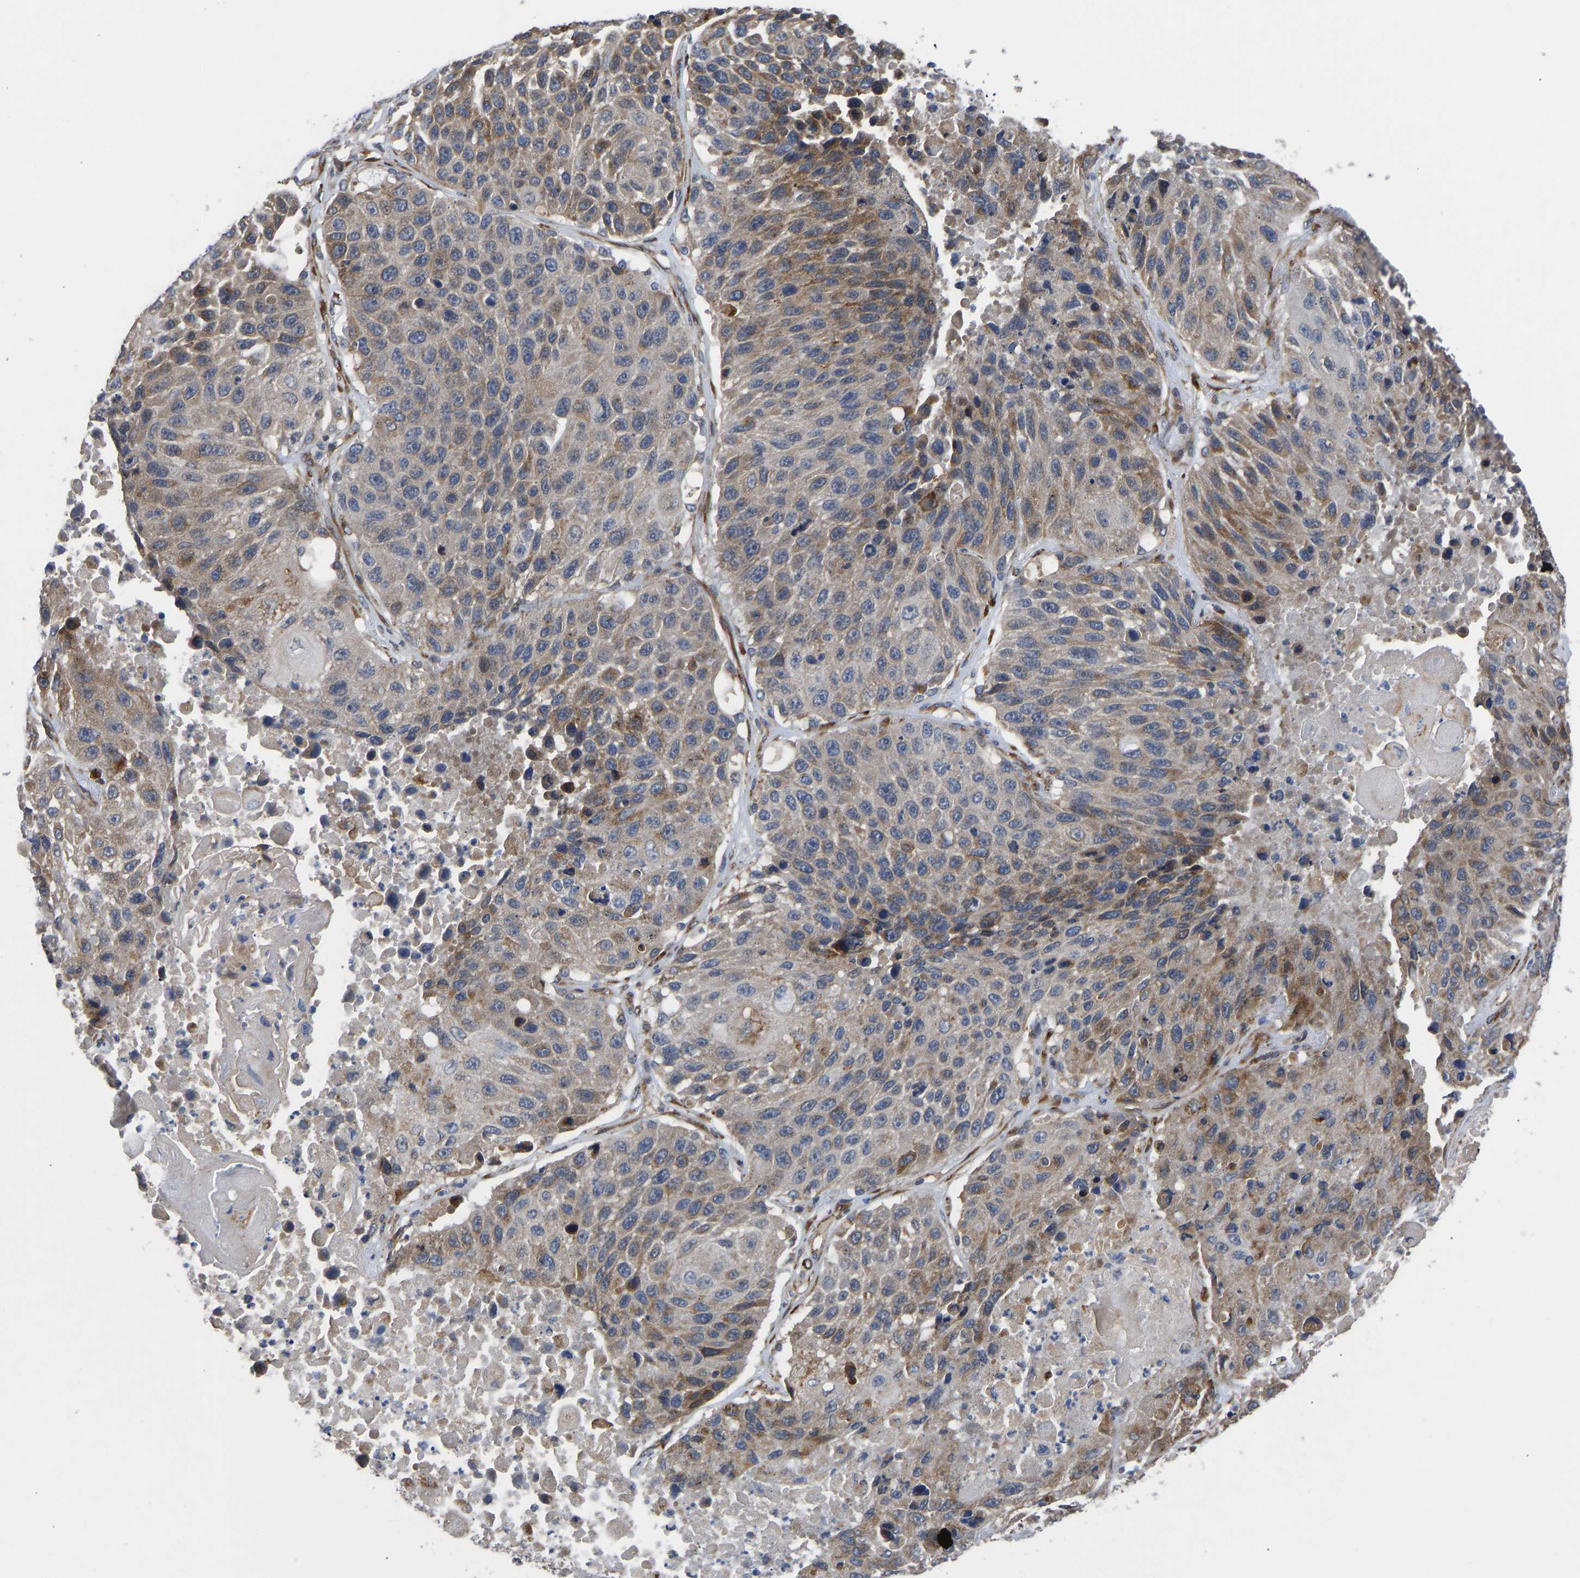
{"staining": {"intensity": "moderate", "quantity": "25%-75%", "location": "cytoplasmic/membranous"}, "tissue": "lung cancer", "cell_type": "Tumor cells", "image_type": "cancer", "snomed": [{"axis": "morphology", "description": "Squamous cell carcinoma, NOS"}, {"axis": "topography", "description": "Lung"}], "caption": "Squamous cell carcinoma (lung) tissue reveals moderate cytoplasmic/membranous staining in approximately 25%-75% of tumor cells, visualized by immunohistochemistry.", "gene": "FRRS1", "patient": {"sex": "male", "age": 61}}